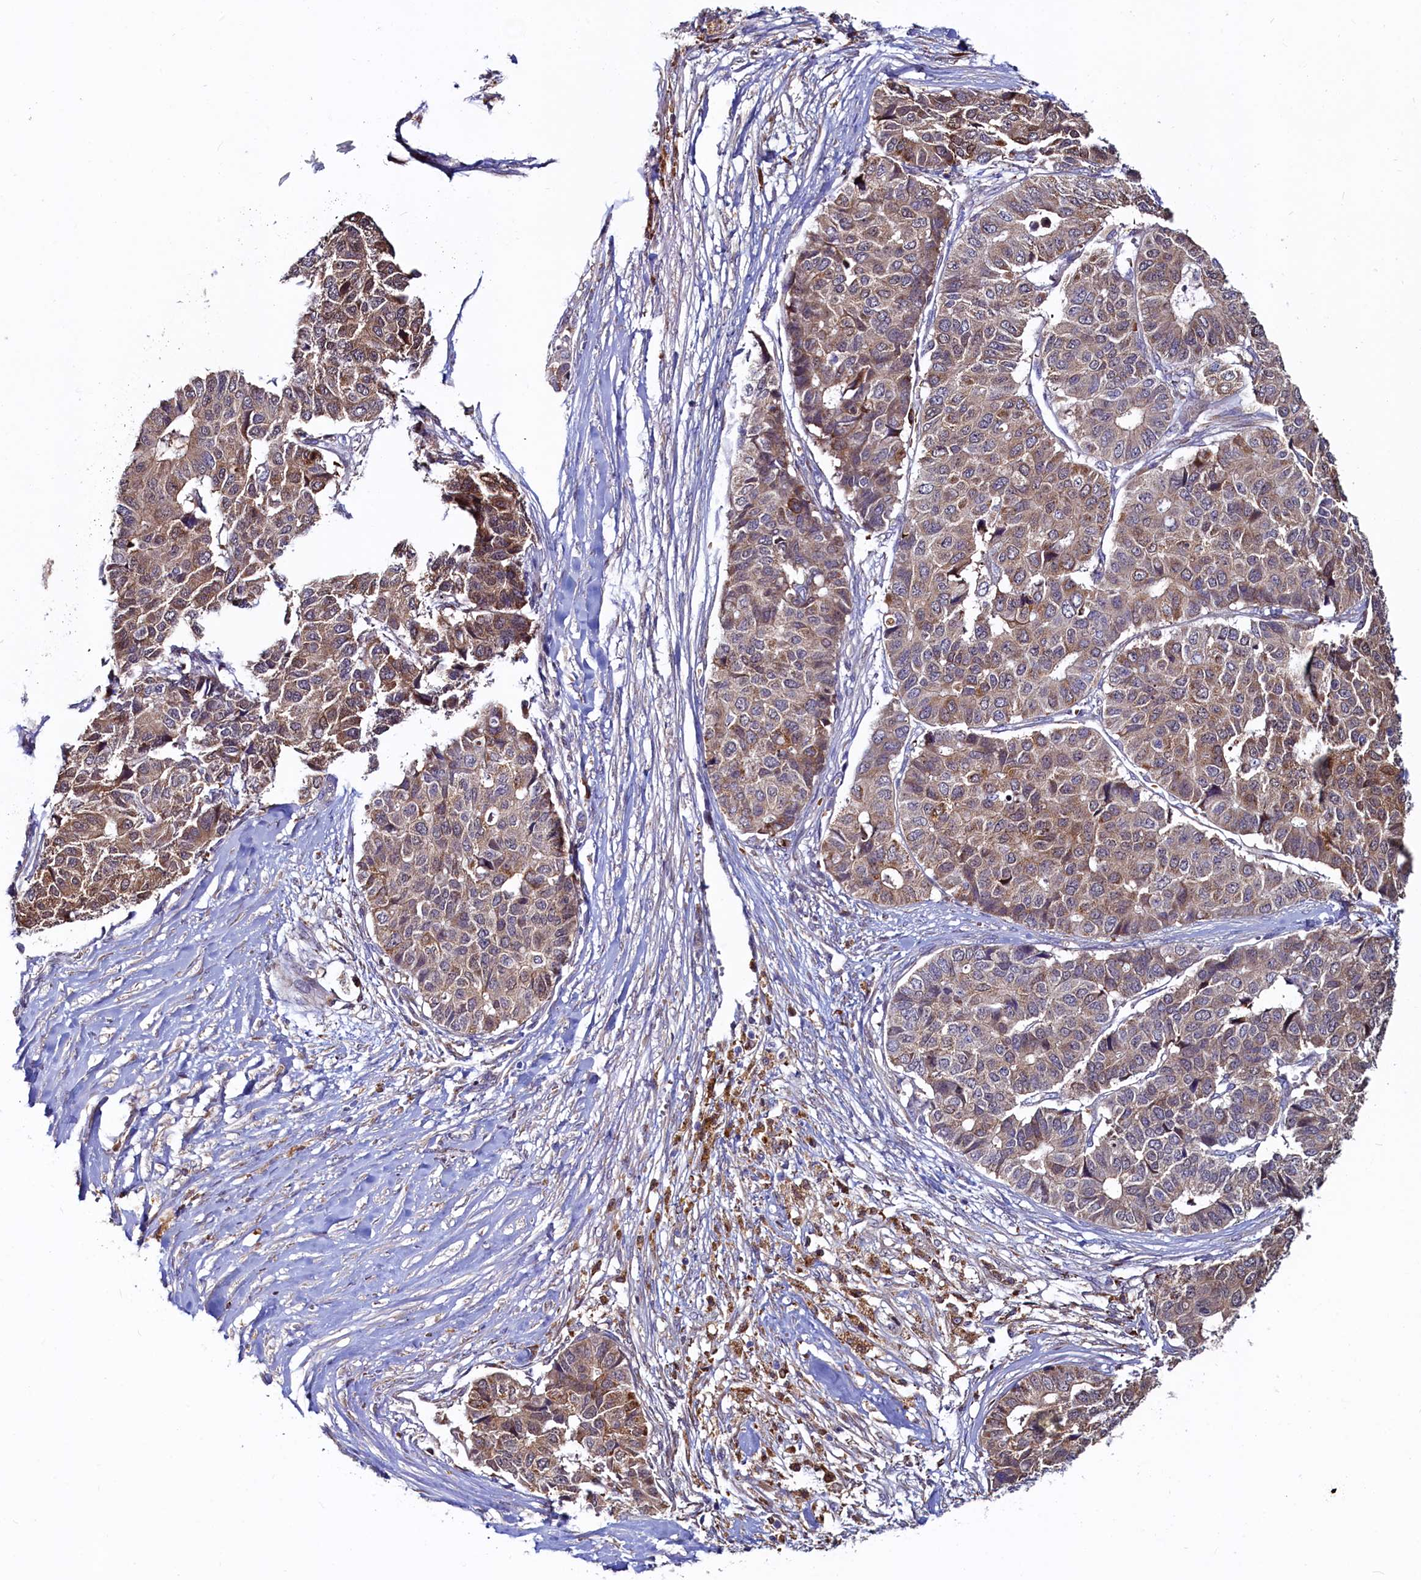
{"staining": {"intensity": "moderate", "quantity": "25%-75%", "location": "cytoplasmic/membranous"}, "tissue": "pancreatic cancer", "cell_type": "Tumor cells", "image_type": "cancer", "snomed": [{"axis": "morphology", "description": "Adenocarcinoma, NOS"}, {"axis": "topography", "description": "Pancreas"}], "caption": "IHC staining of pancreatic adenocarcinoma, which displays medium levels of moderate cytoplasmic/membranous positivity in approximately 25%-75% of tumor cells indicating moderate cytoplasmic/membranous protein expression. The staining was performed using DAB (brown) for protein detection and nuclei were counterstained in hematoxylin (blue).", "gene": "ASTE1", "patient": {"sex": "male", "age": 50}}